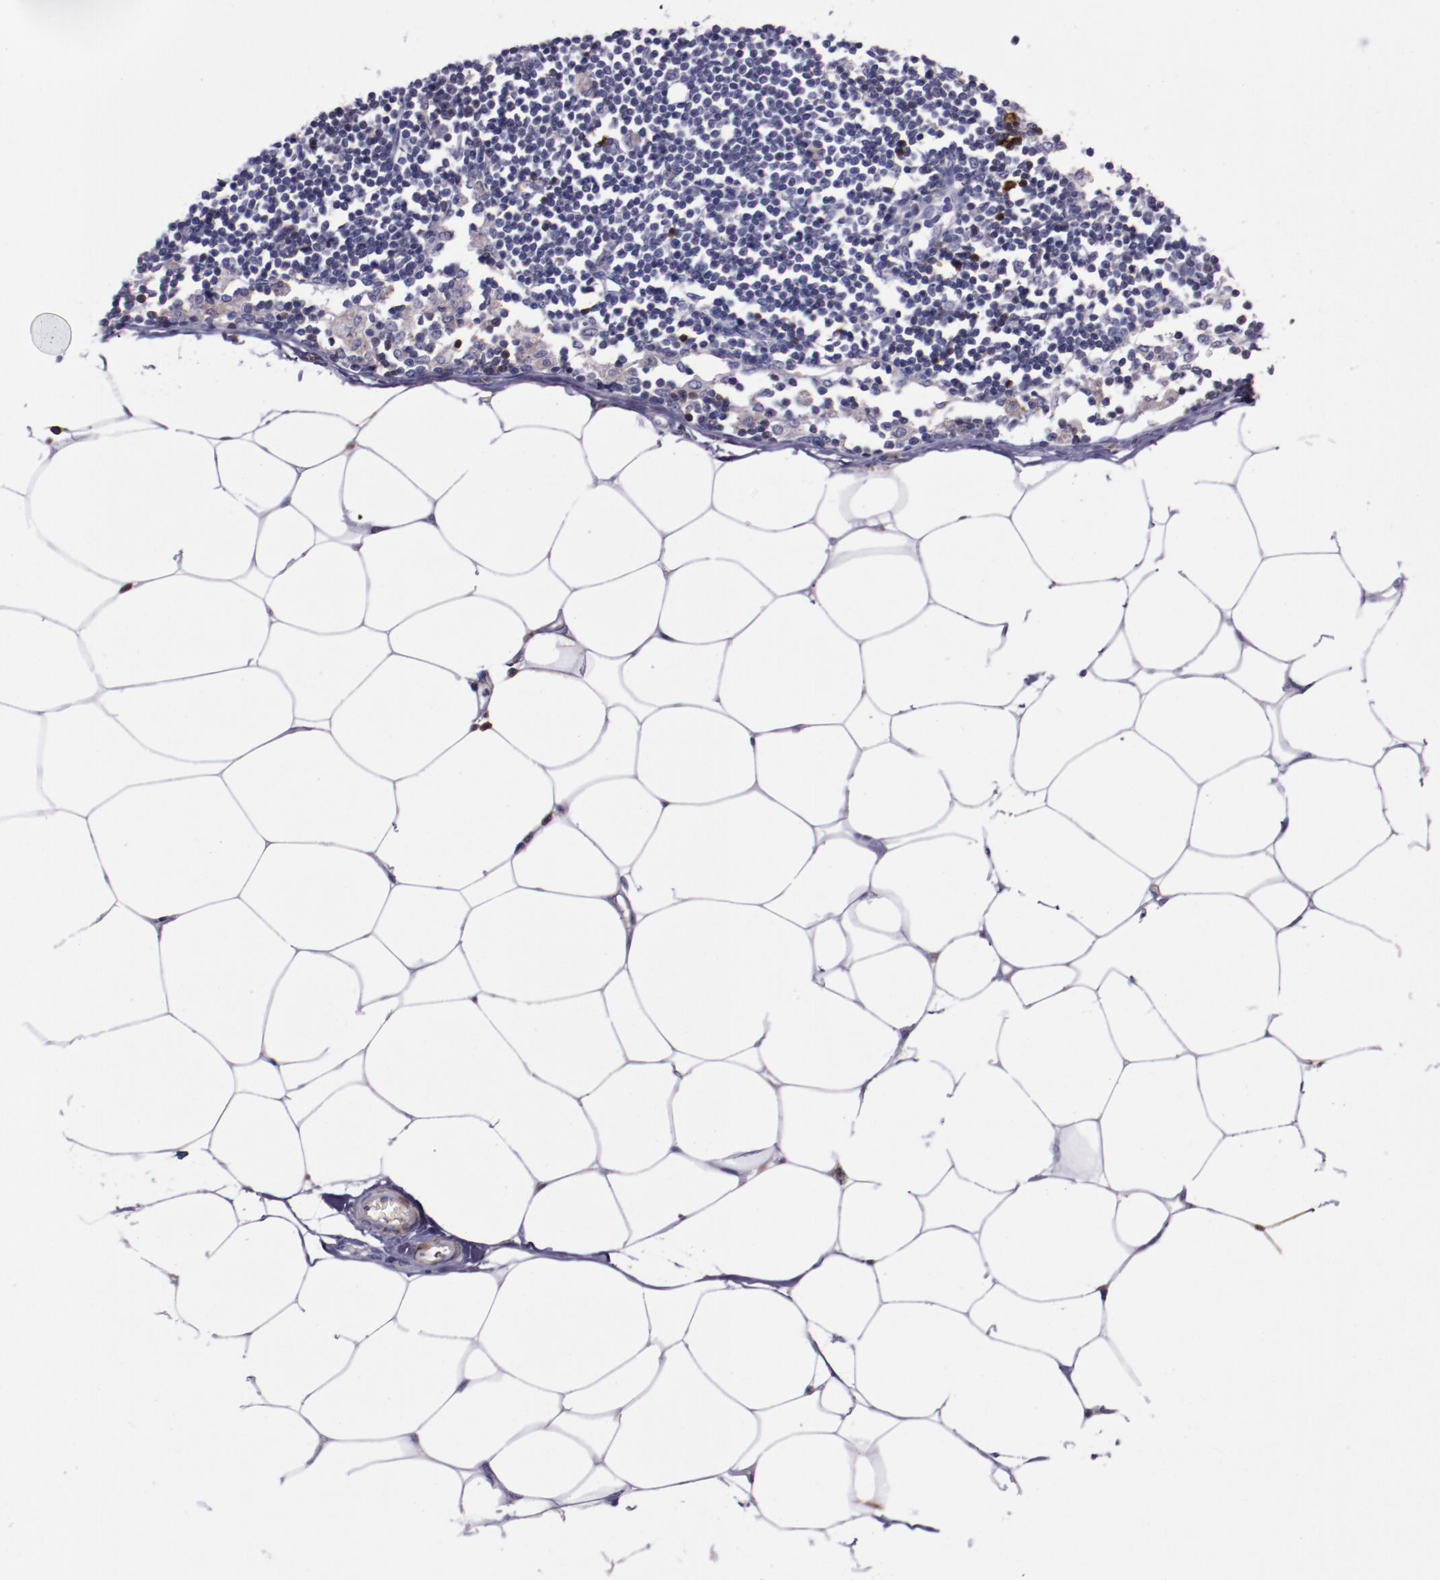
{"staining": {"intensity": "moderate", "quantity": "<25%", "location": "cytoplasmic/membranous"}, "tissue": "adipose tissue", "cell_type": "Adipocytes", "image_type": "normal", "snomed": [{"axis": "morphology", "description": "Normal tissue, NOS"}, {"axis": "morphology", "description": "Adenocarcinoma, NOS"}, {"axis": "topography", "description": "Colon"}, {"axis": "topography", "description": "Peripheral nerve tissue"}], "caption": "Immunohistochemistry staining of normal adipose tissue, which demonstrates low levels of moderate cytoplasmic/membranous staining in about <25% of adipocytes indicating moderate cytoplasmic/membranous protein expression. The staining was performed using DAB (3,3'-diaminobenzidine) (brown) for protein detection and nuclei were counterstained in hematoxylin (blue).", "gene": "APOH", "patient": {"sex": "male", "age": 14}}